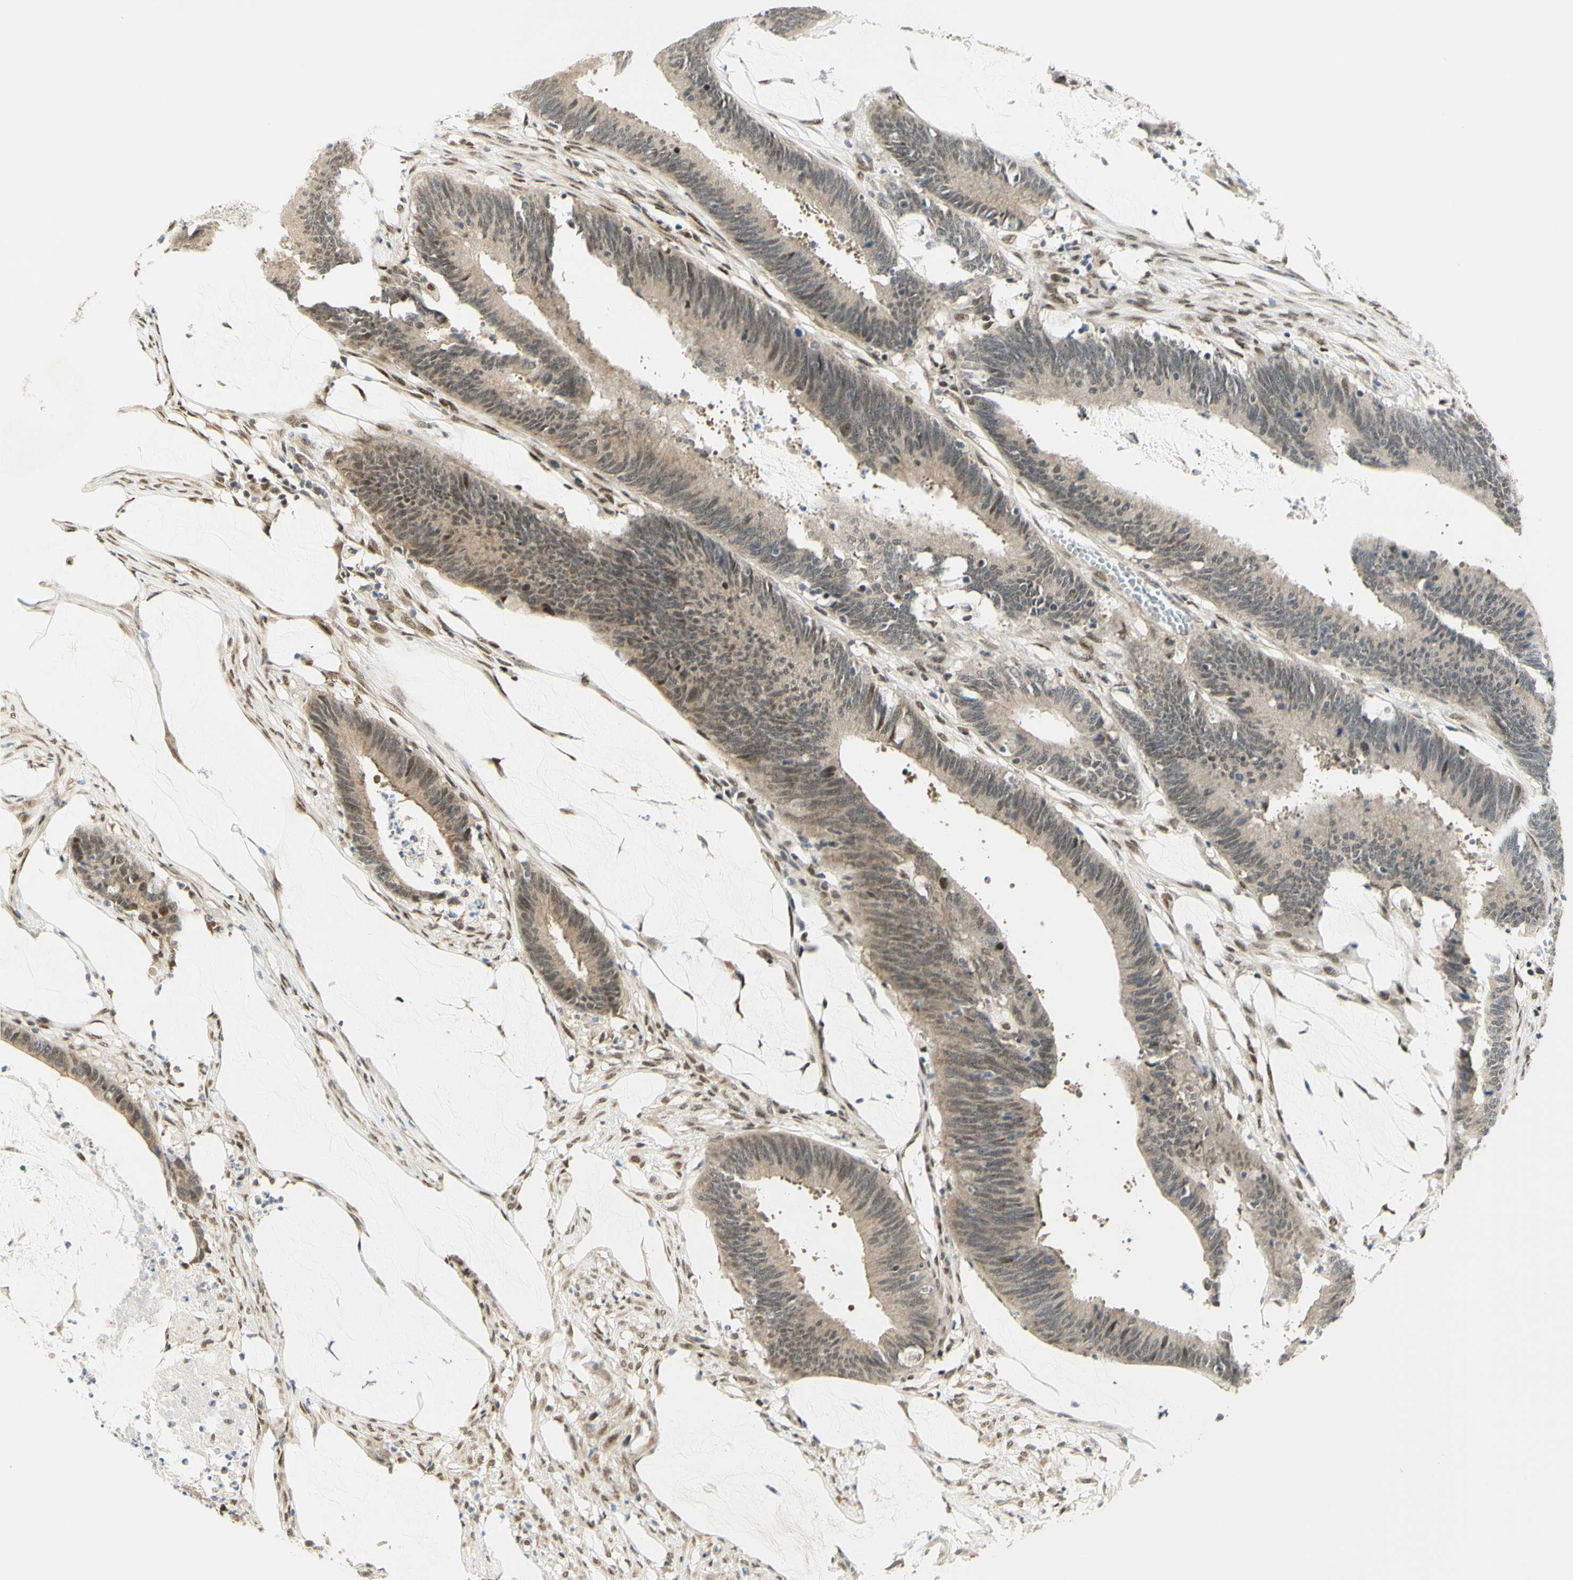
{"staining": {"intensity": "weak", "quantity": ">75%", "location": "cytoplasmic/membranous,nuclear"}, "tissue": "colorectal cancer", "cell_type": "Tumor cells", "image_type": "cancer", "snomed": [{"axis": "morphology", "description": "Adenocarcinoma, NOS"}, {"axis": "topography", "description": "Rectum"}], "caption": "IHC staining of adenocarcinoma (colorectal), which demonstrates low levels of weak cytoplasmic/membranous and nuclear positivity in about >75% of tumor cells indicating weak cytoplasmic/membranous and nuclear protein staining. The staining was performed using DAB (brown) for protein detection and nuclei were counterstained in hematoxylin (blue).", "gene": "DDX1", "patient": {"sex": "female", "age": 66}}